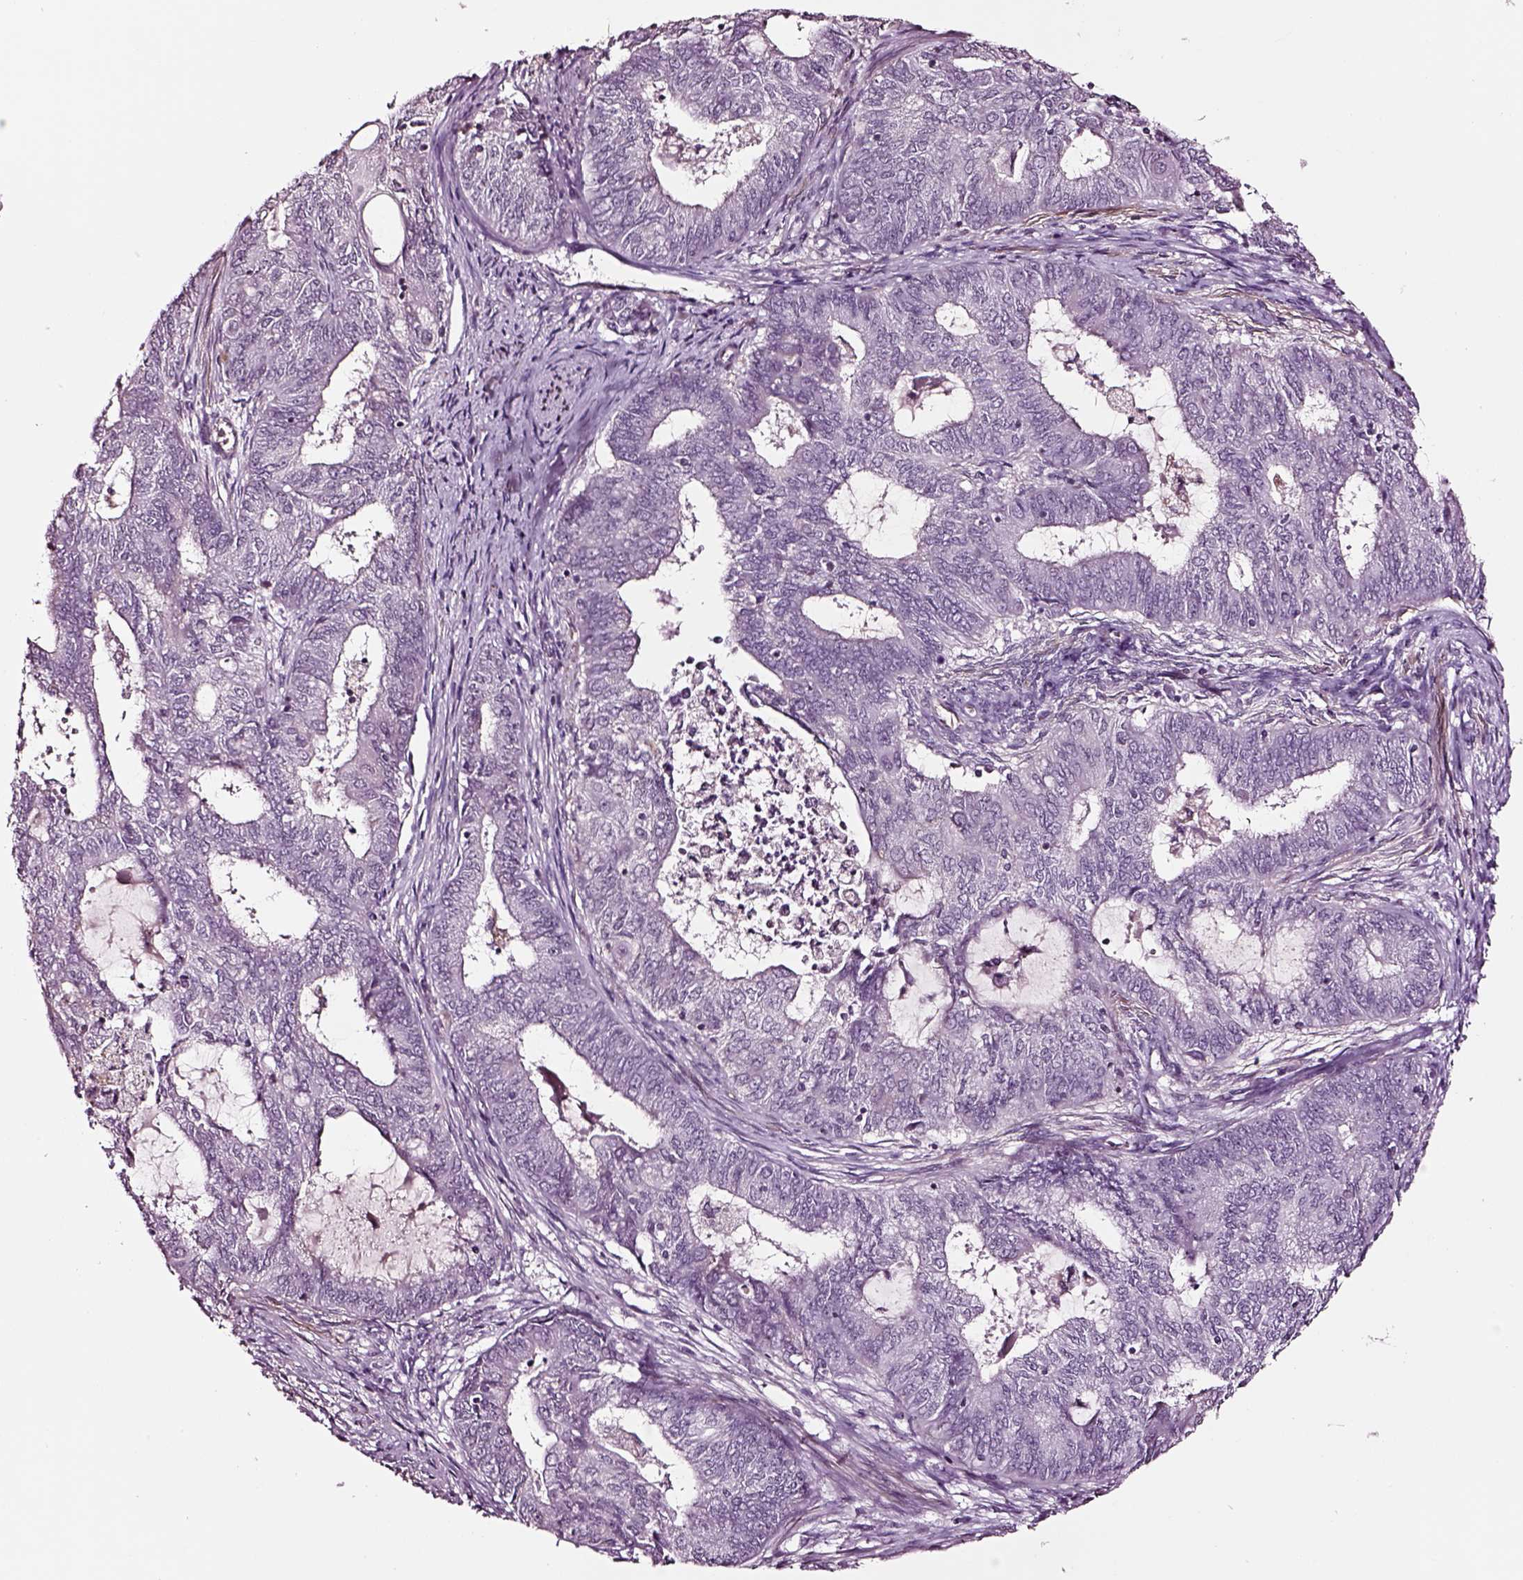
{"staining": {"intensity": "negative", "quantity": "none", "location": "none"}, "tissue": "endometrial cancer", "cell_type": "Tumor cells", "image_type": "cancer", "snomed": [{"axis": "morphology", "description": "Adenocarcinoma, NOS"}, {"axis": "topography", "description": "Endometrium"}], "caption": "Tumor cells are negative for protein expression in human endometrial adenocarcinoma.", "gene": "SOX10", "patient": {"sex": "female", "age": 62}}